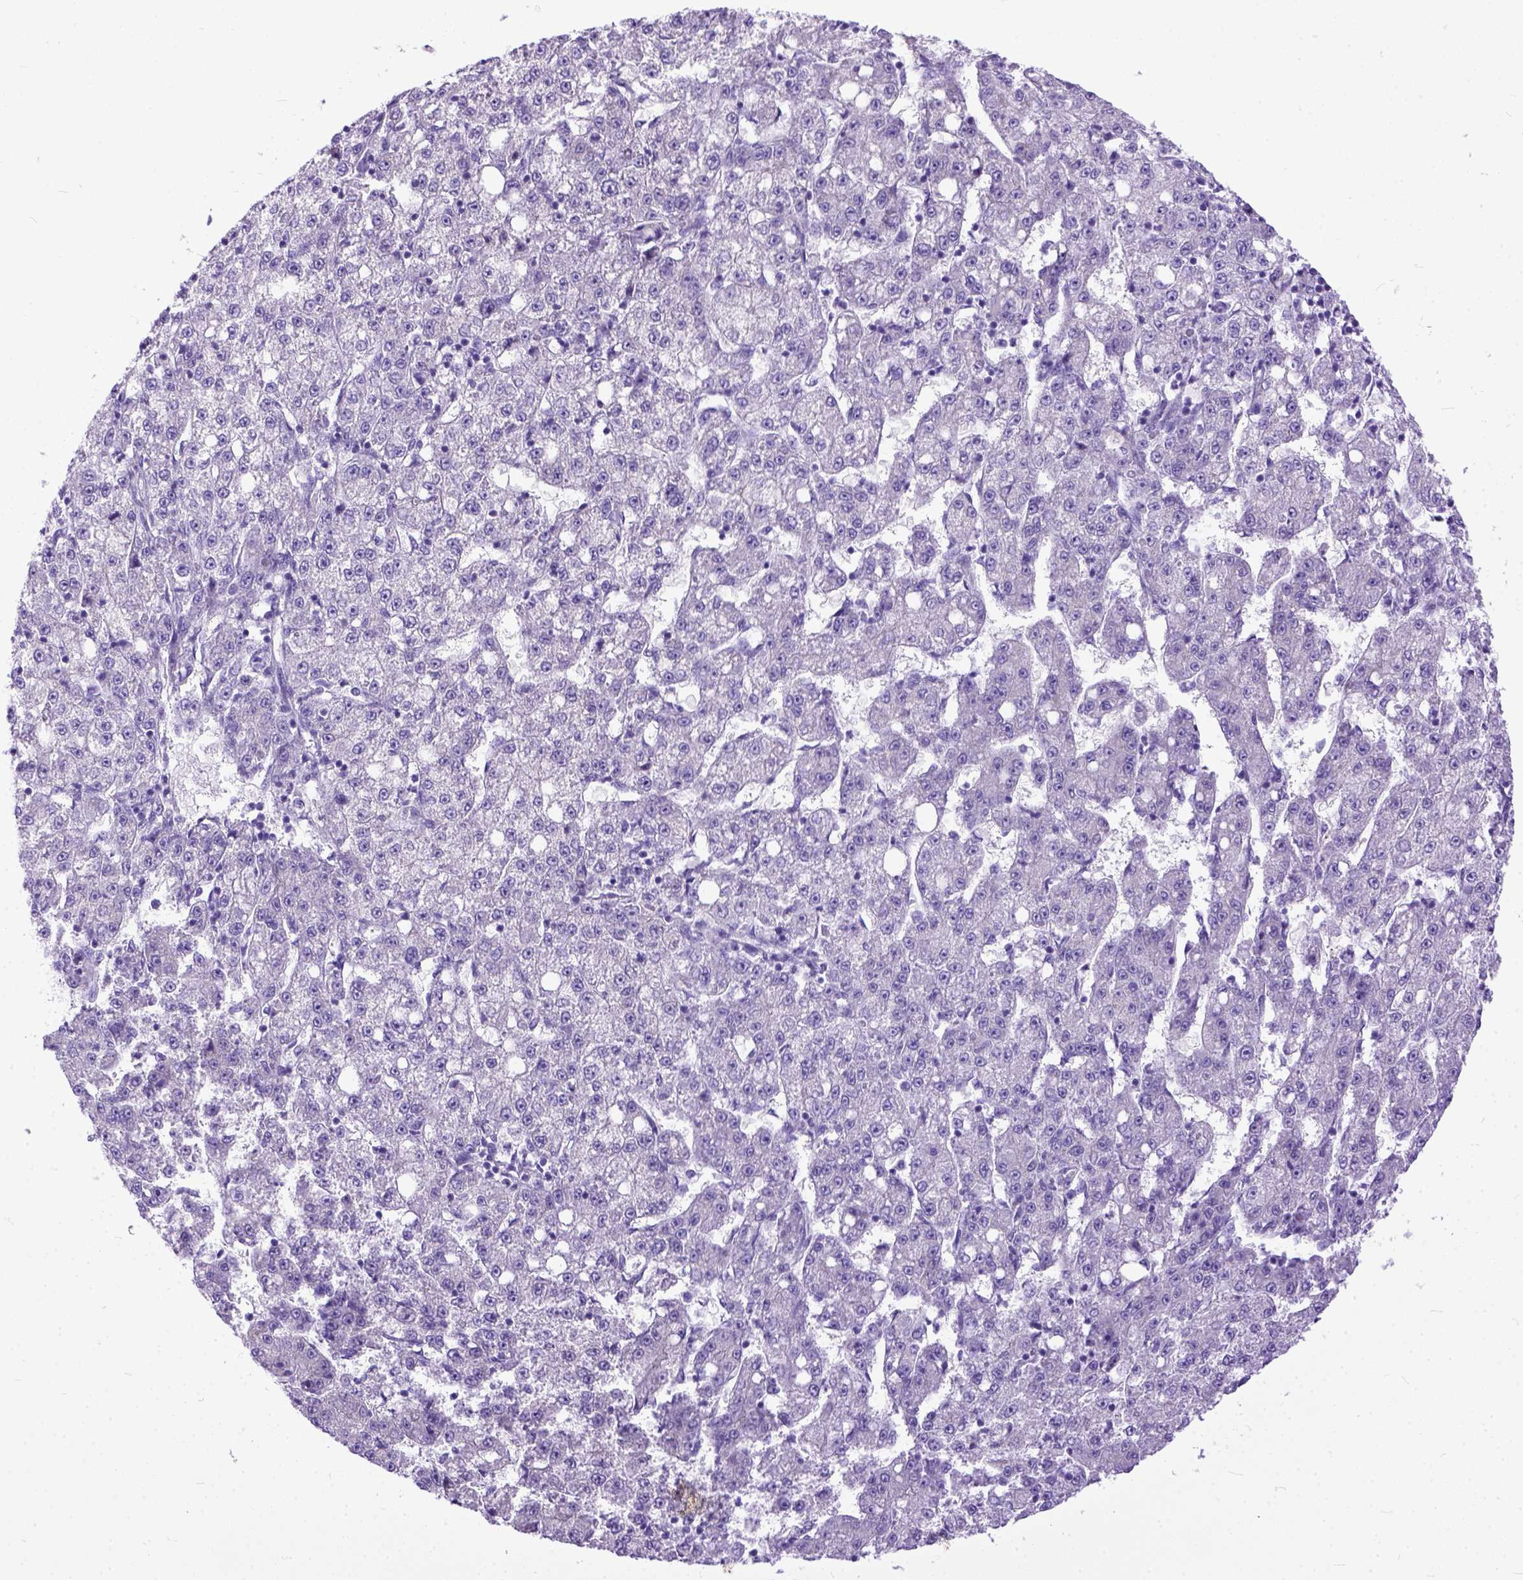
{"staining": {"intensity": "negative", "quantity": "none", "location": "none"}, "tissue": "liver cancer", "cell_type": "Tumor cells", "image_type": "cancer", "snomed": [{"axis": "morphology", "description": "Carcinoma, Hepatocellular, NOS"}, {"axis": "topography", "description": "Liver"}], "caption": "This is an IHC micrograph of hepatocellular carcinoma (liver). There is no positivity in tumor cells.", "gene": "PPL", "patient": {"sex": "female", "age": 65}}